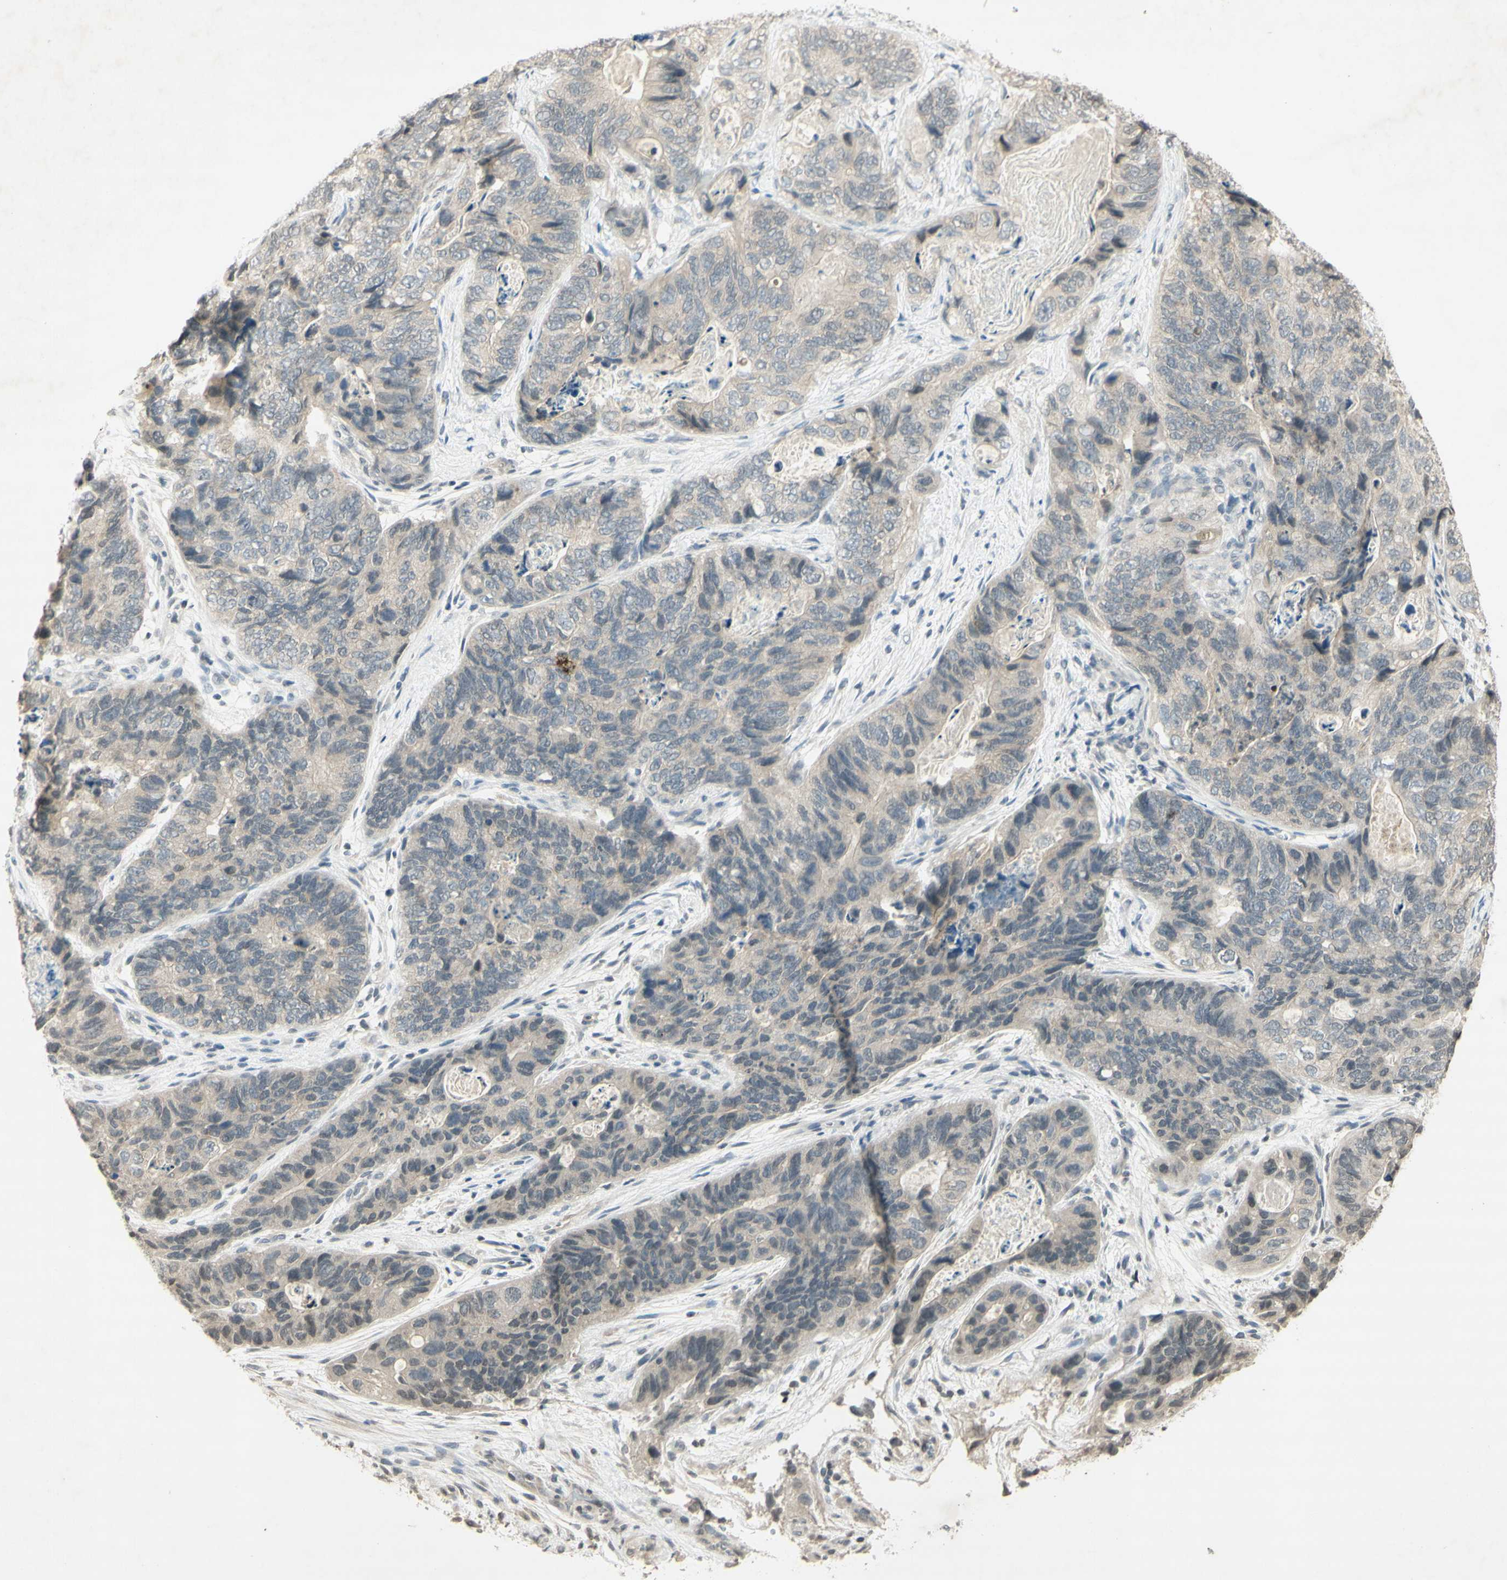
{"staining": {"intensity": "weak", "quantity": "25%-75%", "location": "cytoplasmic/membranous"}, "tissue": "stomach cancer", "cell_type": "Tumor cells", "image_type": "cancer", "snomed": [{"axis": "morphology", "description": "Adenocarcinoma, NOS"}, {"axis": "topography", "description": "Stomach"}], "caption": "Immunohistochemical staining of human stomach adenocarcinoma reveals weak cytoplasmic/membranous protein staining in approximately 25%-75% of tumor cells.", "gene": "GLI1", "patient": {"sex": "female", "age": 89}}